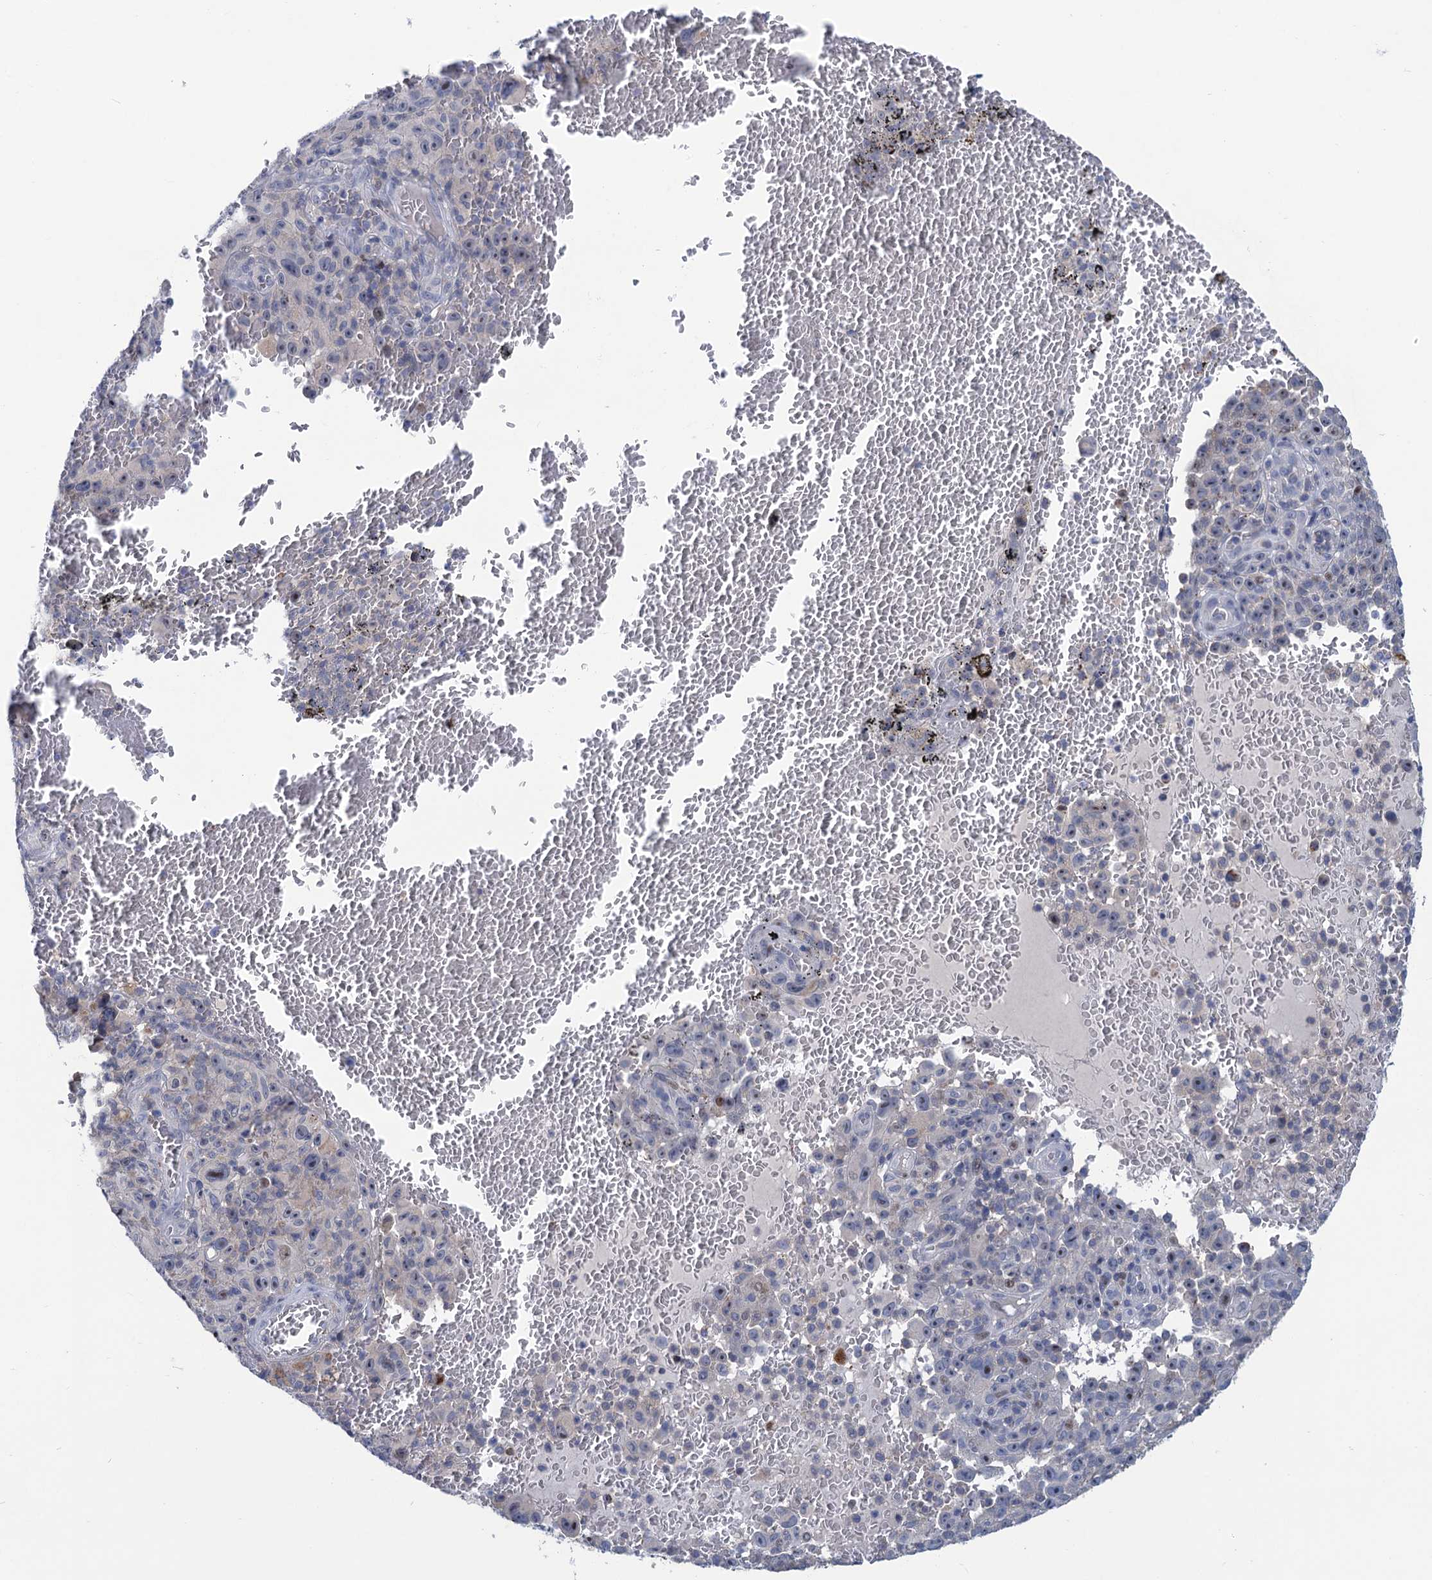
{"staining": {"intensity": "weak", "quantity": "<25%", "location": "nuclear"}, "tissue": "melanoma", "cell_type": "Tumor cells", "image_type": "cancer", "snomed": [{"axis": "morphology", "description": "Malignant melanoma, NOS"}, {"axis": "topography", "description": "Skin"}], "caption": "Tumor cells show no significant staining in malignant melanoma.", "gene": "ESYT3", "patient": {"sex": "female", "age": 82}}